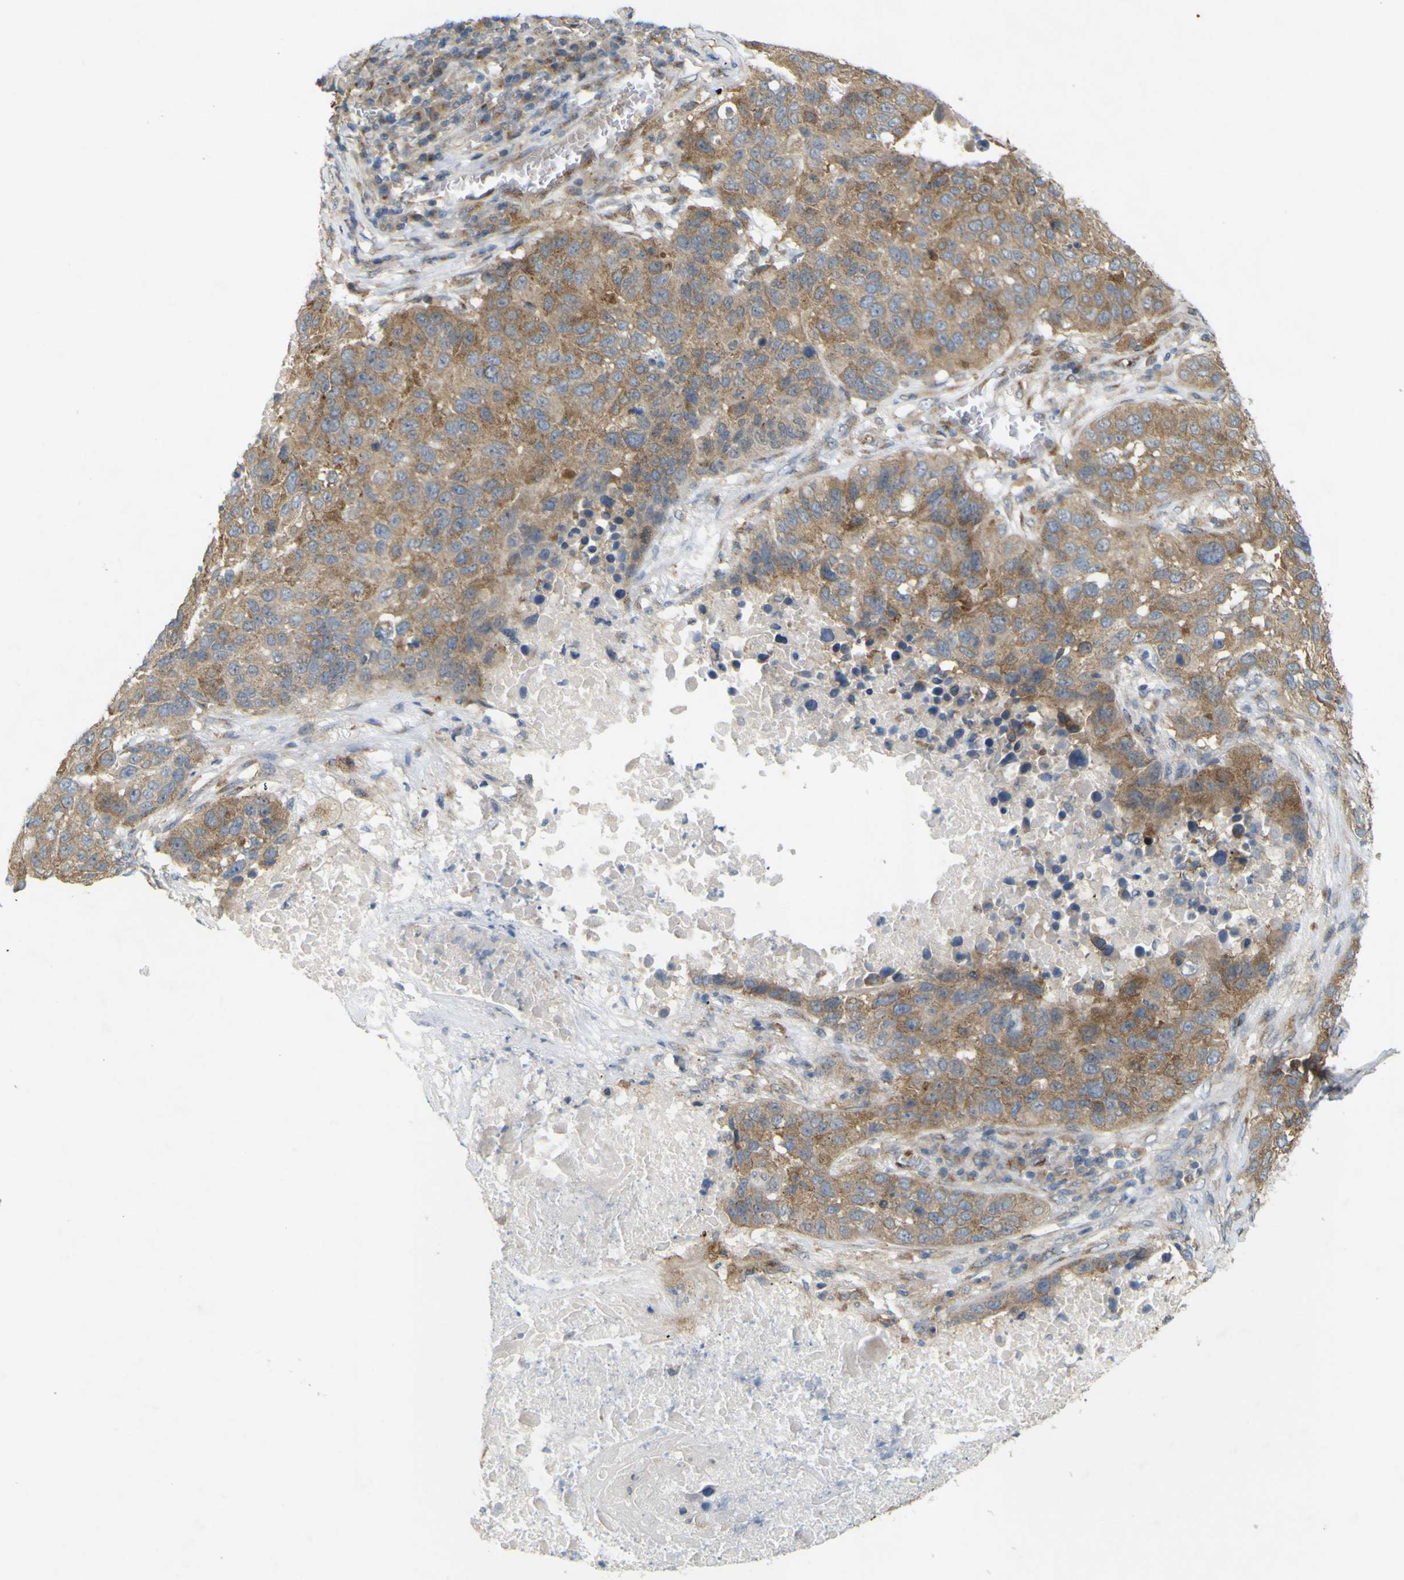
{"staining": {"intensity": "weak", "quantity": ">75%", "location": "cytoplasmic/membranous"}, "tissue": "lung cancer", "cell_type": "Tumor cells", "image_type": "cancer", "snomed": [{"axis": "morphology", "description": "Squamous cell carcinoma, NOS"}, {"axis": "topography", "description": "Lung"}], "caption": "Human squamous cell carcinoma (lung) stained with a protein marker exhibits weak staining in tumor cells.", "gene": "IGF2R", "patient": {"sex": "male", "age": 57}}